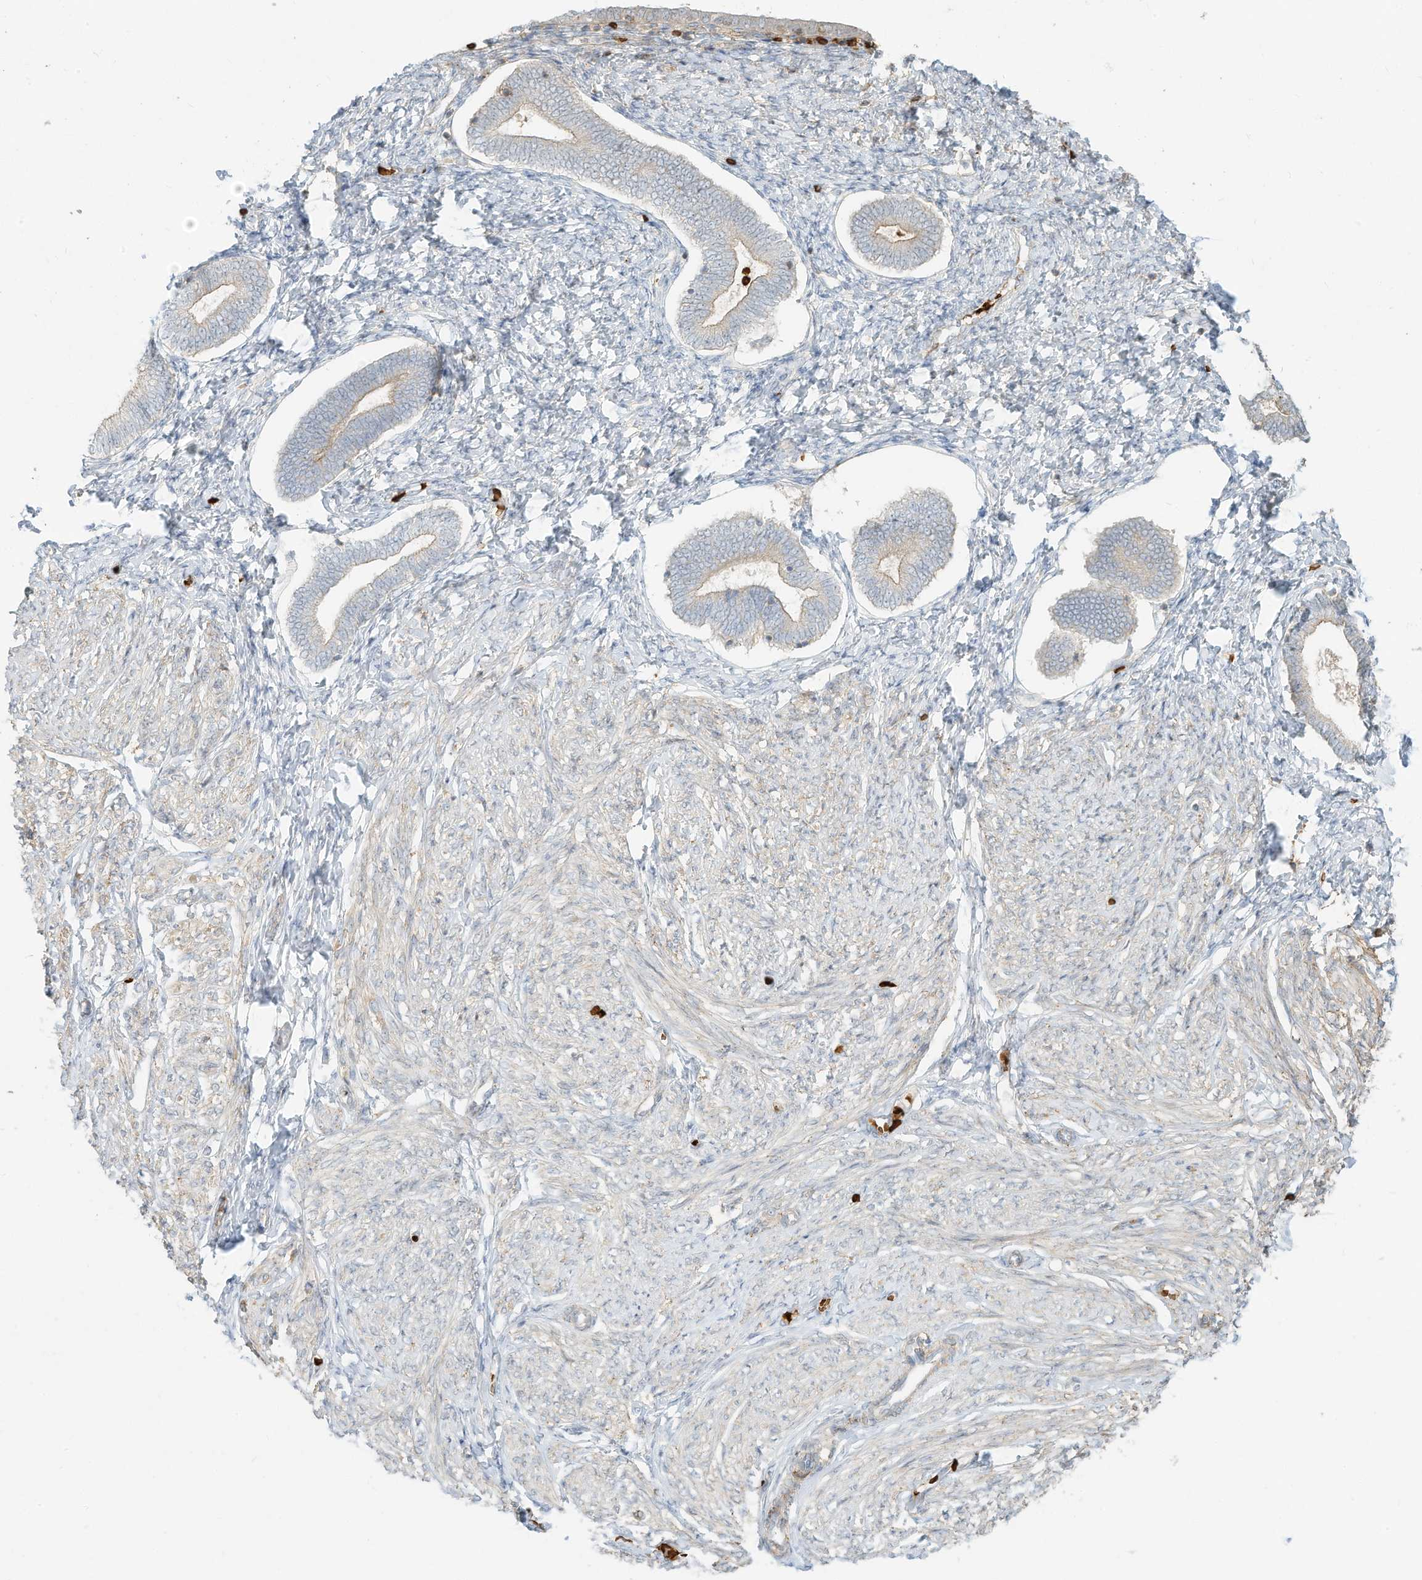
{"staining": {"intensity": "weak", "quantity": "<25%", "location": "cytoplasmic/membranous"}, "tissue": "endometrium", "cell_type": "Cells in endometrial stroma", "image_type": "normal", "snomed": [{"axis": "morphology", "description": "Normal tissue, NOS"}, {"axis": "topography", "description": "Endometrium"}], "caption": "The image reveals no significant expression in cells in endometrial stroma of endometrium.", "gene": "OFD1", "patient": {"sex": "female", "age": 72}}